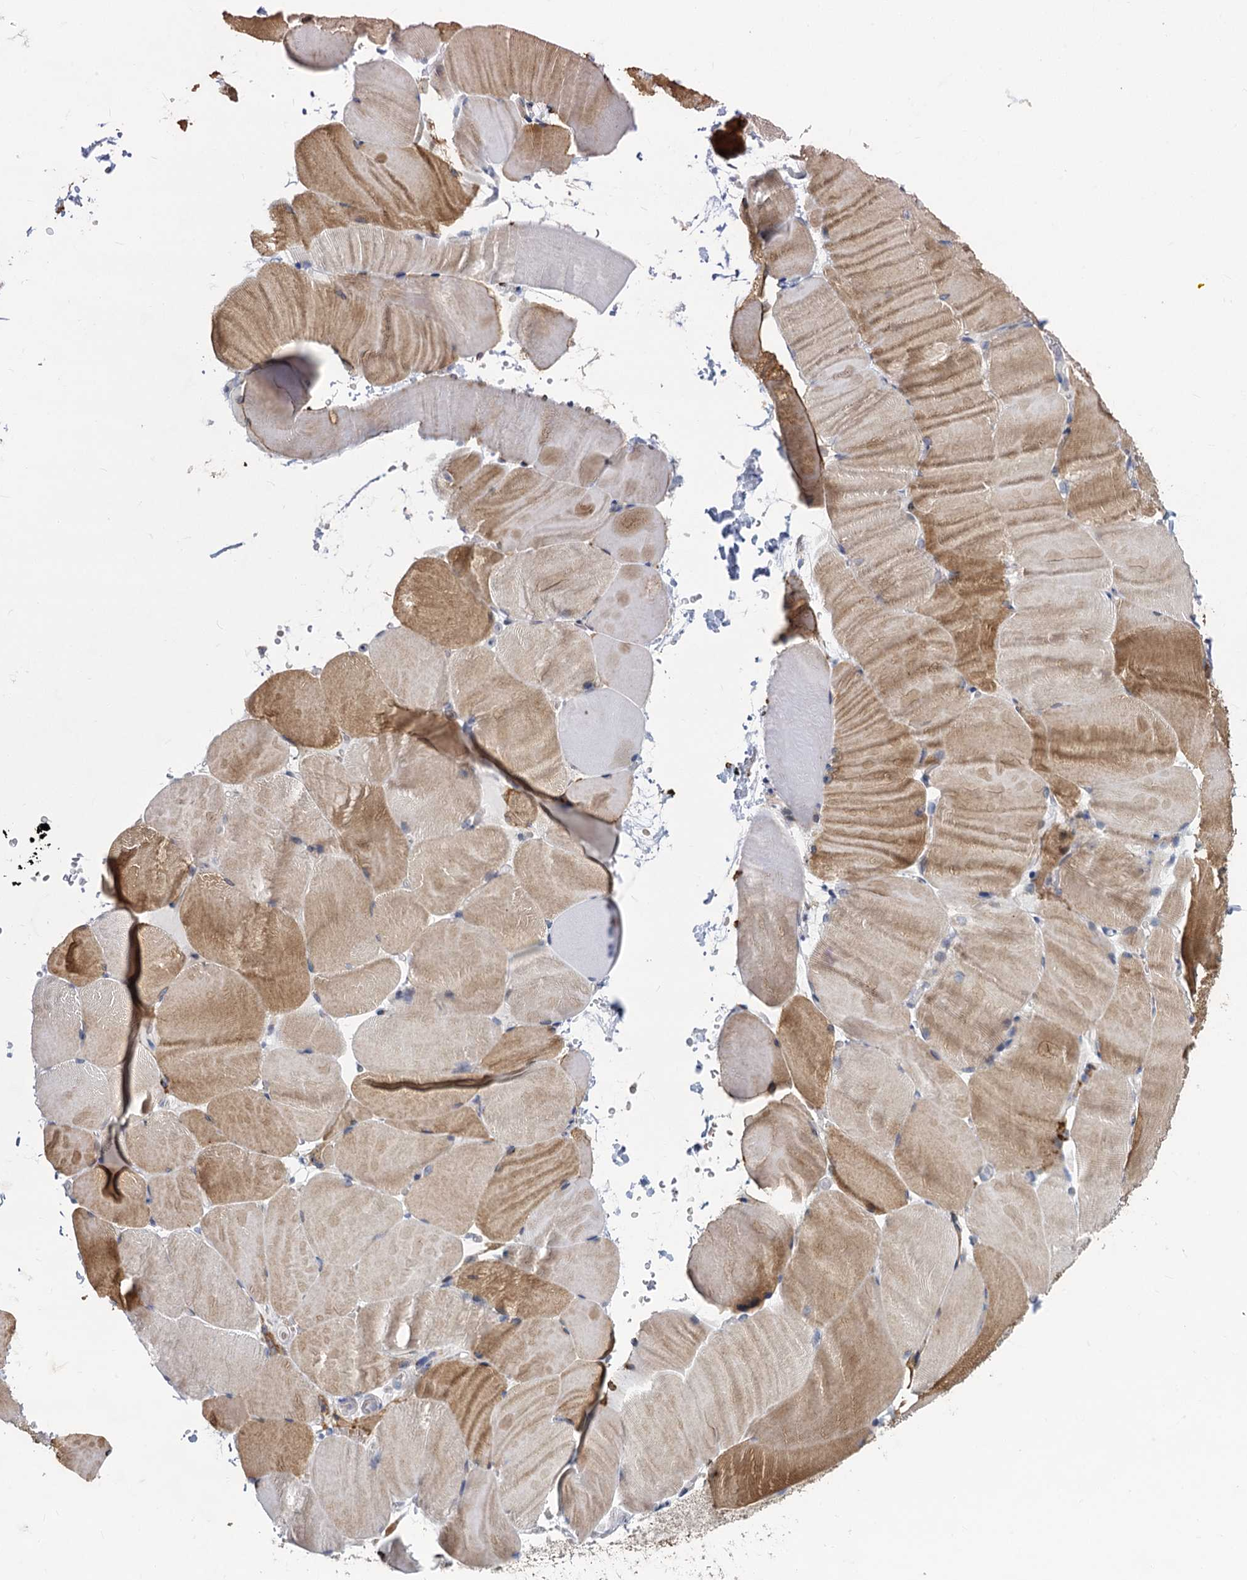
{"staining": {"intensity": "moderate", "quantity": ">75%", "location": "cytoplasmic/membranous"}, "tissue": "skeletal muscle", "cell_type": "Myocytes", "image_type": "normal", "snomed": [{"axis": "morphology", "description": "Normal tissue, NOS"}, {"axis": "topography", "description": "Skeletal muscle"}, {"axis": "topography", "description": "Parathyroid gland"}], "caption": "About >75% of myocytes in benign human skeletal muscle exhibit moderate cytoplasmic/membranous protein staining as visualized by brown immunohistochemical staining.", "gene": "PRSS35", "patient": {"sex": "female", "age": 37}}